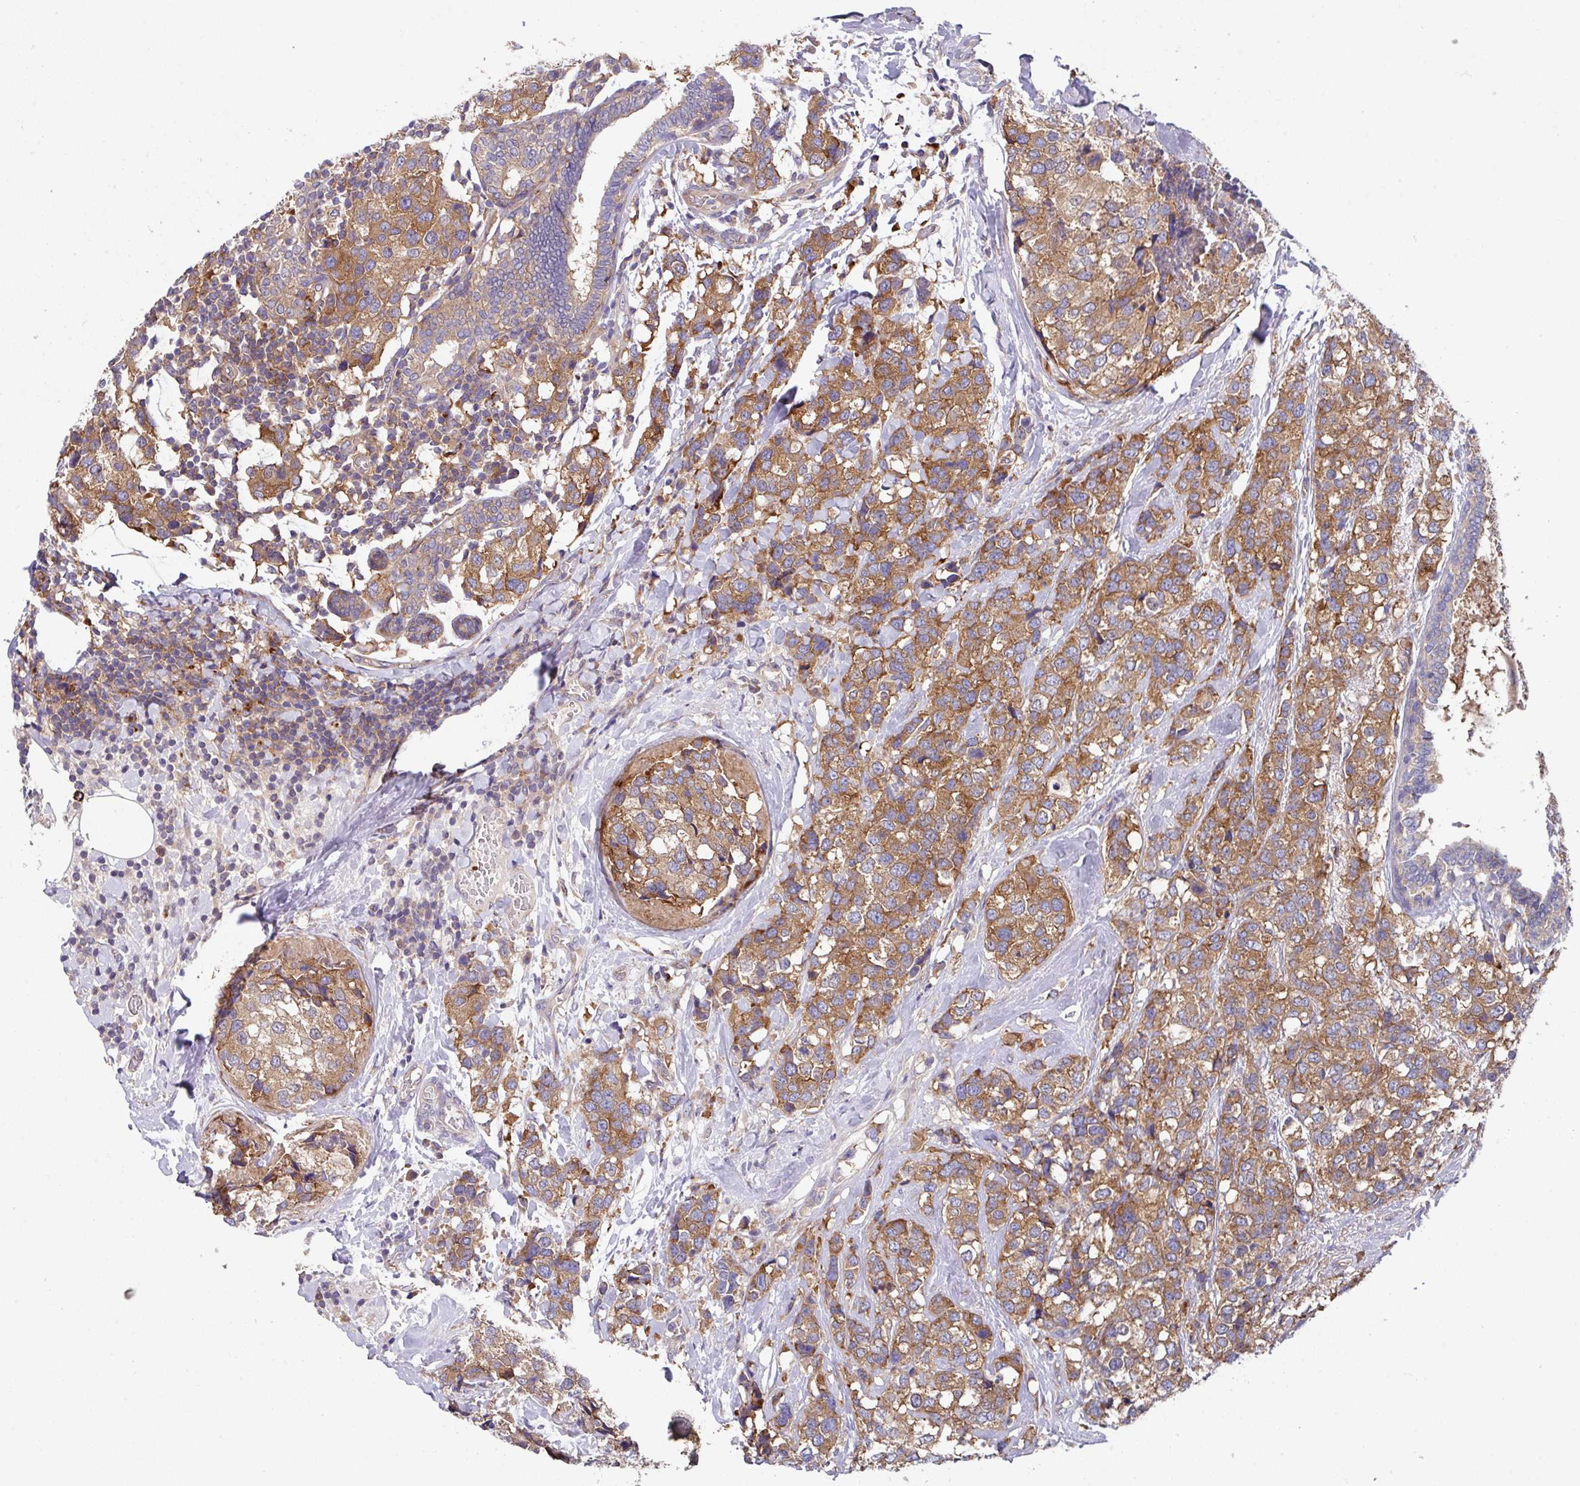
{"staining": {"intensity": "moderate", "quantity": ">75%", "location": "cytoplasmic/membranous"}, "tissue": "breast cancer", "cell_type": "Tumor cells", "image_type": "cancer", "snomed": [{"axis": "morphology", "description": "Lobular carcinoma"}, {"axis": "topography", "description": "Breast"}], "caption": "A histopathology image of breast cancer stained for a protein demonstrates moderate cytoplasmic/membranous brown staining in tumor cells.", "gene": "EIF4B", "patient": {"sex": "female", "age": 59}}